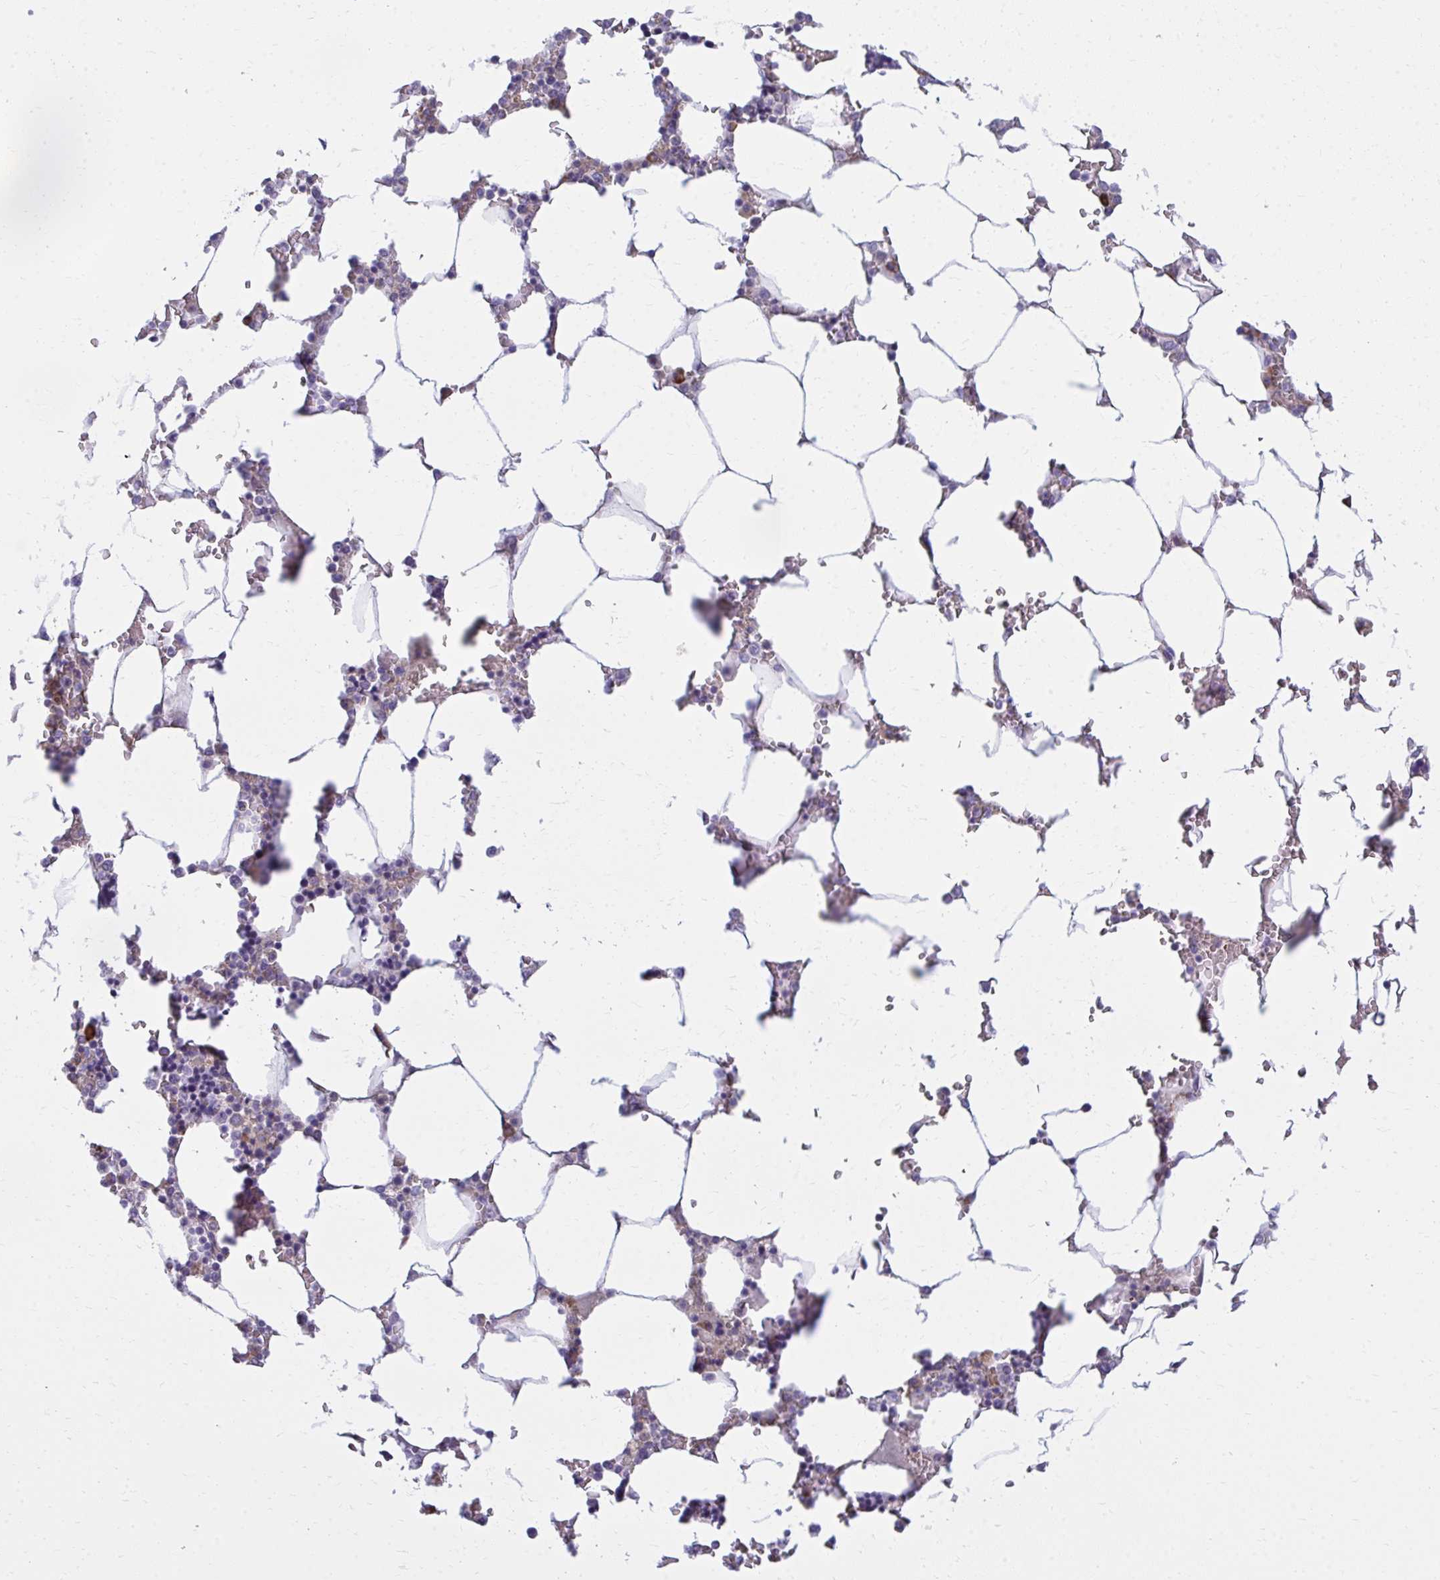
{"staining": {"intensity": "strong", "quantity": "<25%", "location": "cytoplasmic/membranous"}, "tissue": "bone marrow", "cell_type": "Hematopoietic cells", "image_type": "normal", "snomed": [{"axis": "morphology", "description": "Normal tissue, NOS"}, {"axis": "topography", "description": "Bone marrow"}], "caption": "Immunohistochemical staining of unremarkable bone marrow shows medium levels of strong cytoplasmic/membranous staining in approximately <25% of hematopoietic cells.", "gene": "CEMP1", "patient": {"sex": "male", "age": 64}}